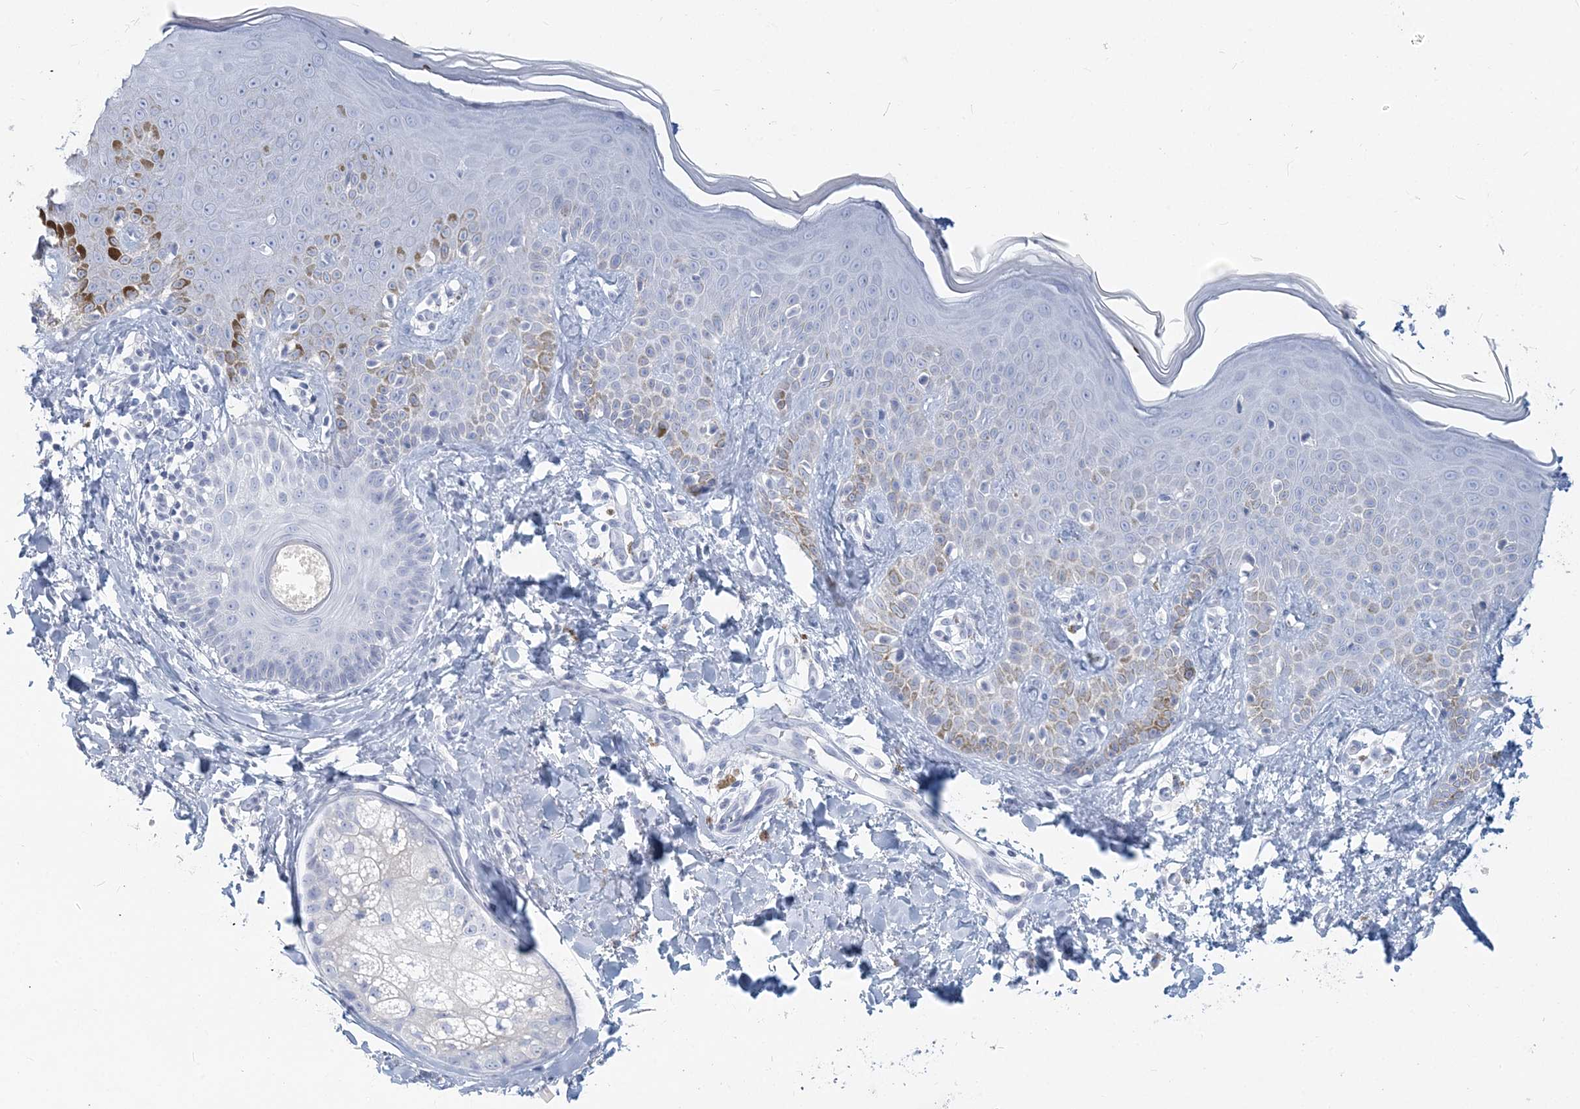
{"staining": {"intensity": "negative", "quantity": "none", "location": "none"}, "tissue": "skin", "cell_type": "Fibroblasts", "image_type": "normal", "snomed": [{"axis": "morphology", "description": "Normal tissue, NOS"}, {"axis": "topography", "description": "Skin"}], "caption": "Immunohistochemical staining of normal human skin shows no significant positivity in fibroblasts.", "gene": "CSN1S1", "patient": {"sex": "male", "age": 52}}